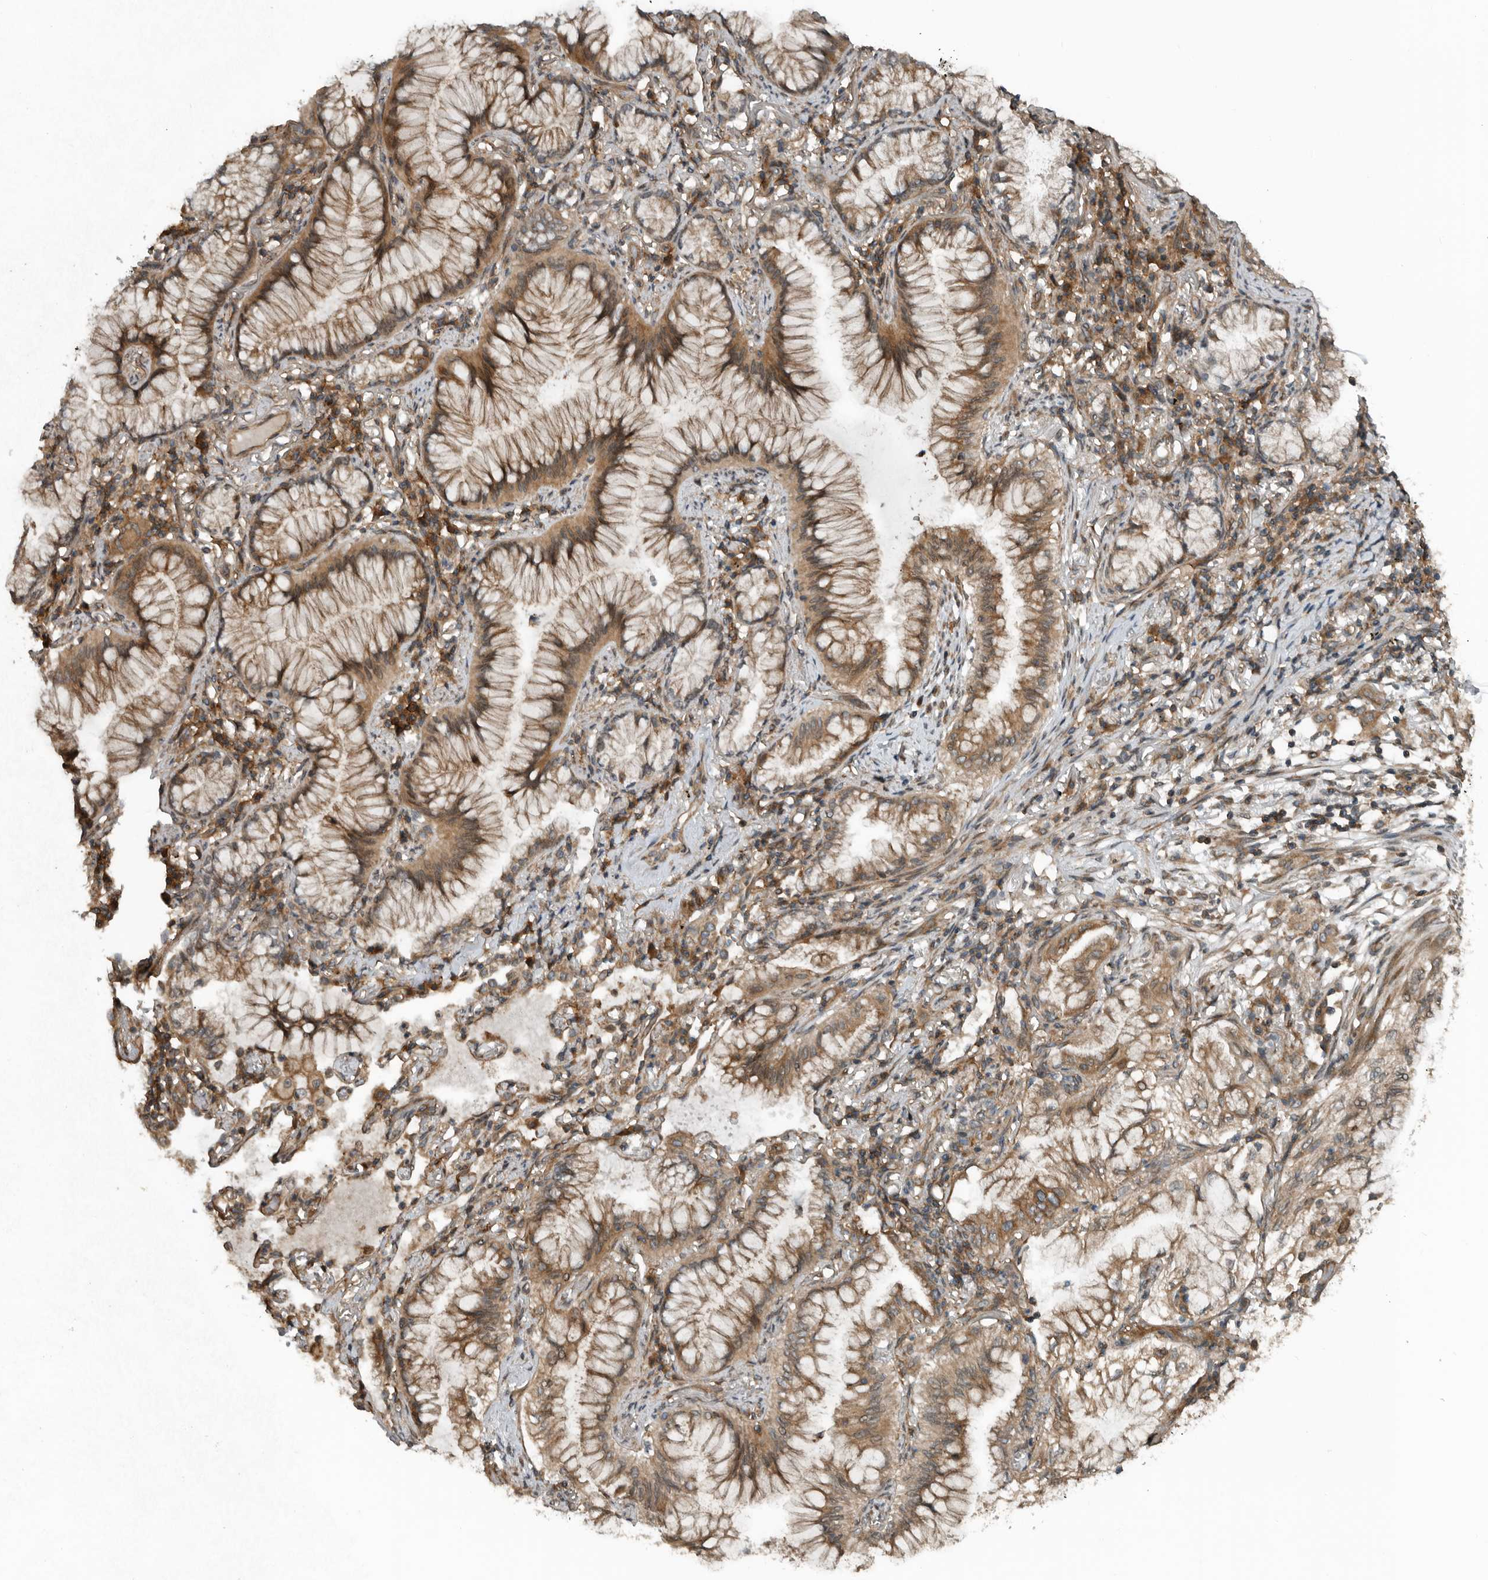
{"staining": {"intensity": "moderate", "quantity": ">75%", "location": "cytoplasmic/membranous"}, "tissue": "lung cancer", "cell_type": "Tumor cells", "image_type": "cancer", "snomed": [{"axis": "morphology", "description": "Adenocarcinoma, NOS"}, {"axis": "topography", "description": "Lung"}], "caption": "Lung cancer stained with DAB (3,3'-diaminobenzidine) immunohistochemistry shows medium levels of moderate cytoplasmic/membranous expression in approximately >75% of tumor cells.", "gene": "AMFR", "patient": {"sex": "female", "age": 70}}